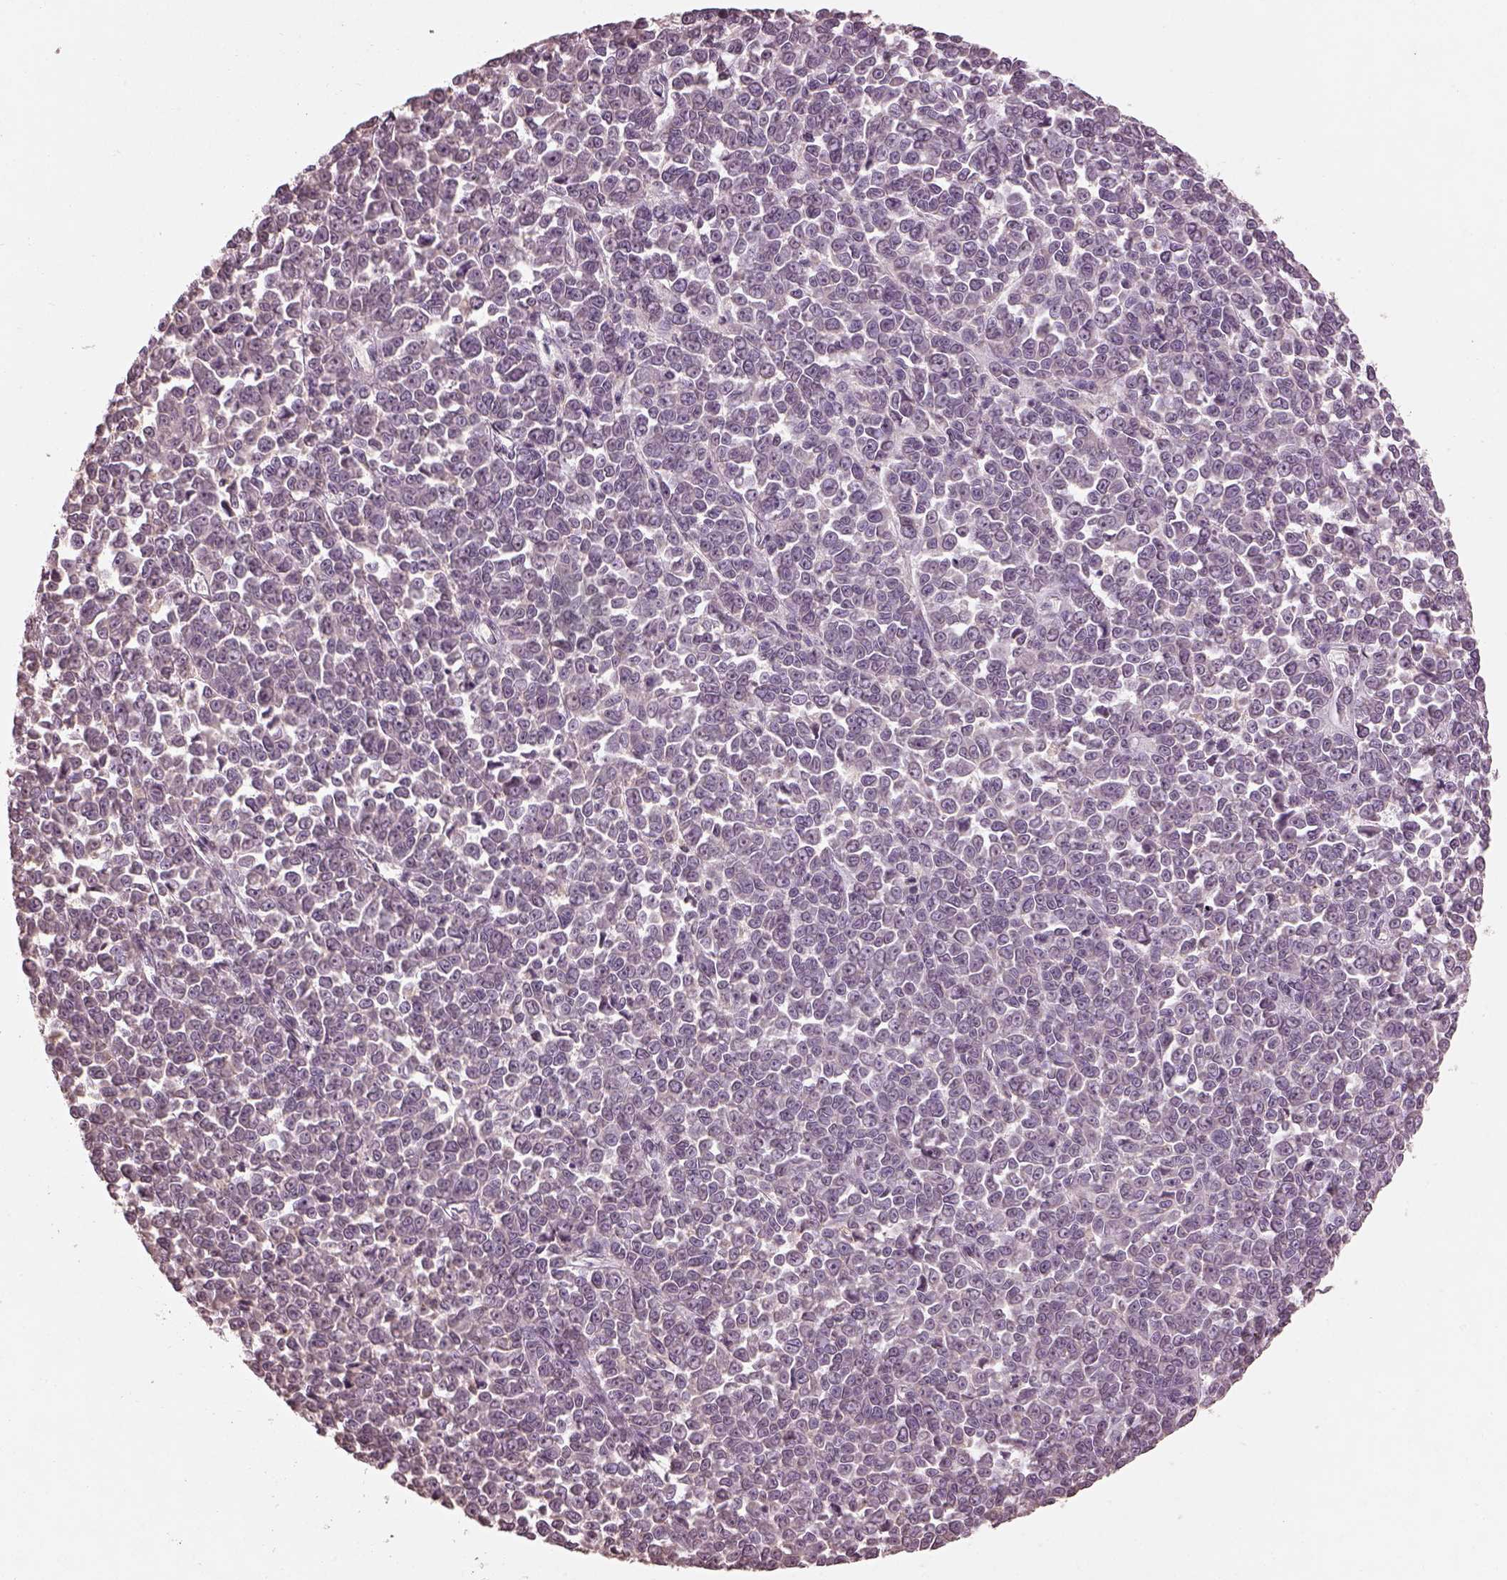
{"staining": {"intensity": "negative", "quantity": "none", "location": "none"}, "tissue": "melanoma", "cell_type": "Tumor cells", "image_type": "cancer", "snomed": [{"axis": "morphology", "description": "Malignant melanoma, NOS"}, {"axis": "topography", "description": "Skin"}], "caption": "A high-resolution histopathology image shows immunohistochemistry (IHC) staining of malignant melanoma, which demonstrates no significant expression in tumor cells.", "gene": "CALR3", "patient": {"sex": "female", "age": 95}}